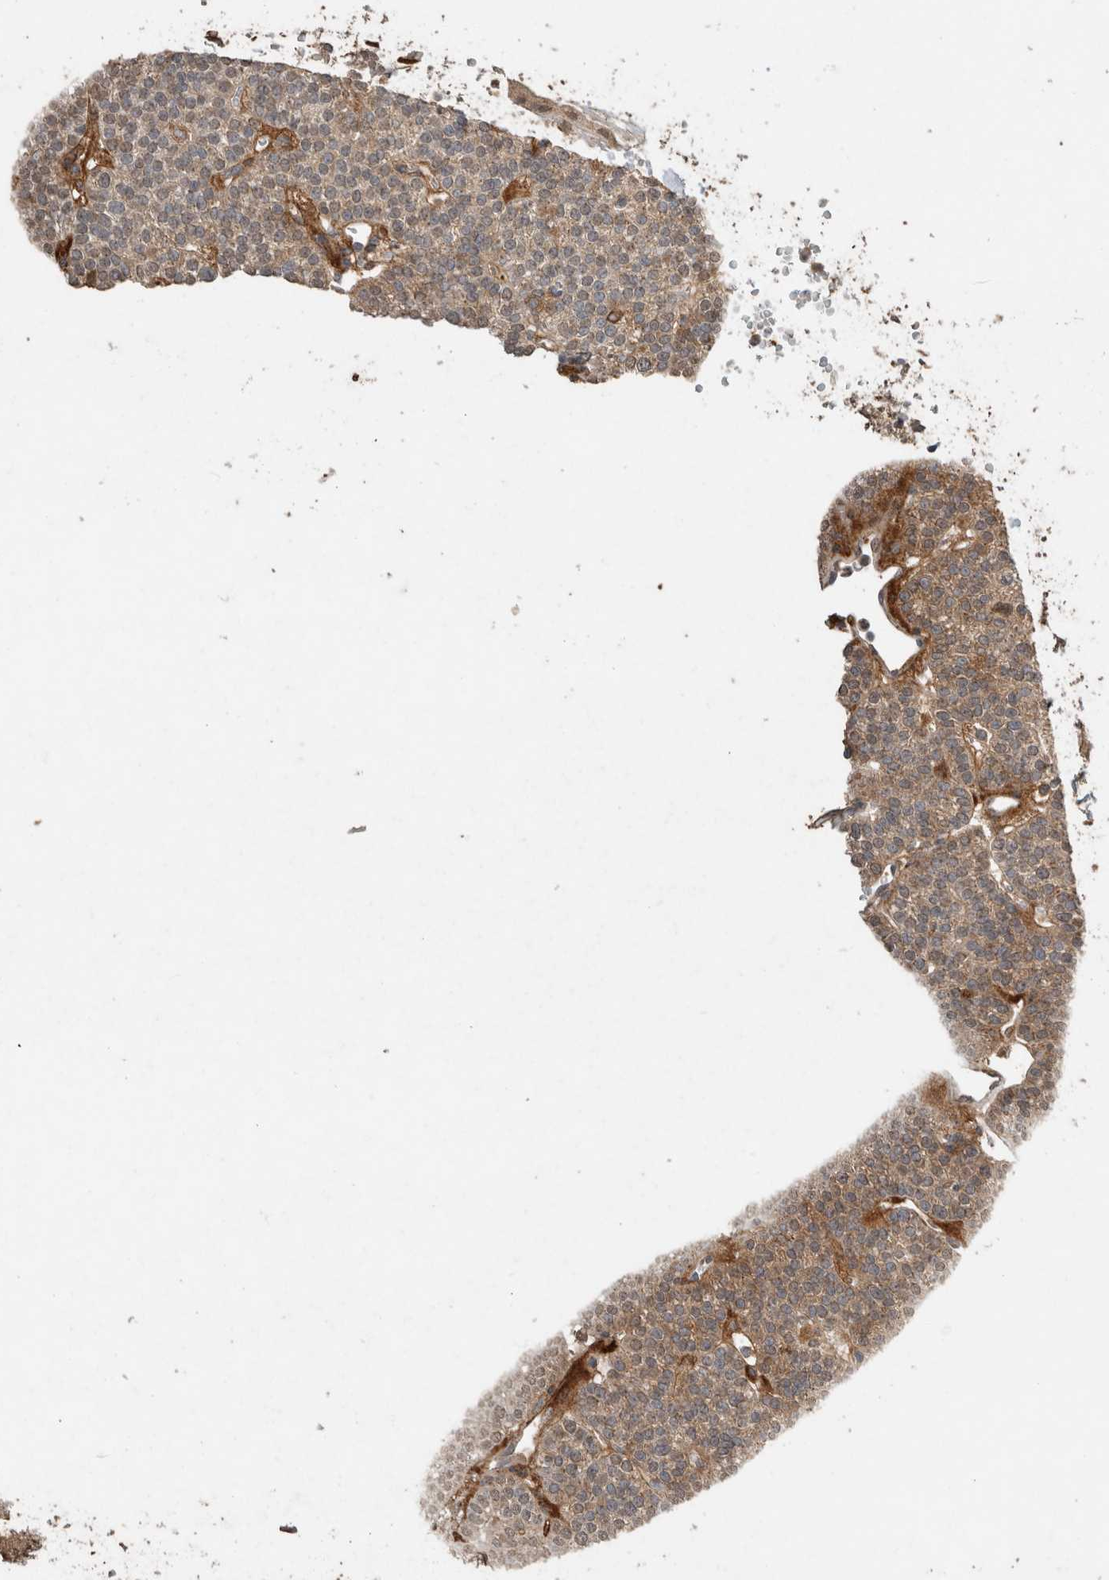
{"staining": {"intensity": "moderate", "quantity": ">75%", "location": "cytoplasmic/membranous"}, "tissue": "parathyroid gland", "cell_type": "Glandular cells", "image_type": "normal", "snomed": [{"axis": "morphology", "description": "Normal tissue, NOS"}, {"axis": "topography", "description": "Parathyroid gland"}], "caption": "Unremarkable parathyroid gland displays moderate cytoplasmic/membranous staining in approximately >75% of glandular cells The protein of interest is stained brown, and the nuclei are stained in blue (DAB (3,3'-diaminobenzidine) IHC with brightfield microscopy, high magnification)..", "gene": "FAM3A", "patient": {"sex": "male", "age": 83}}